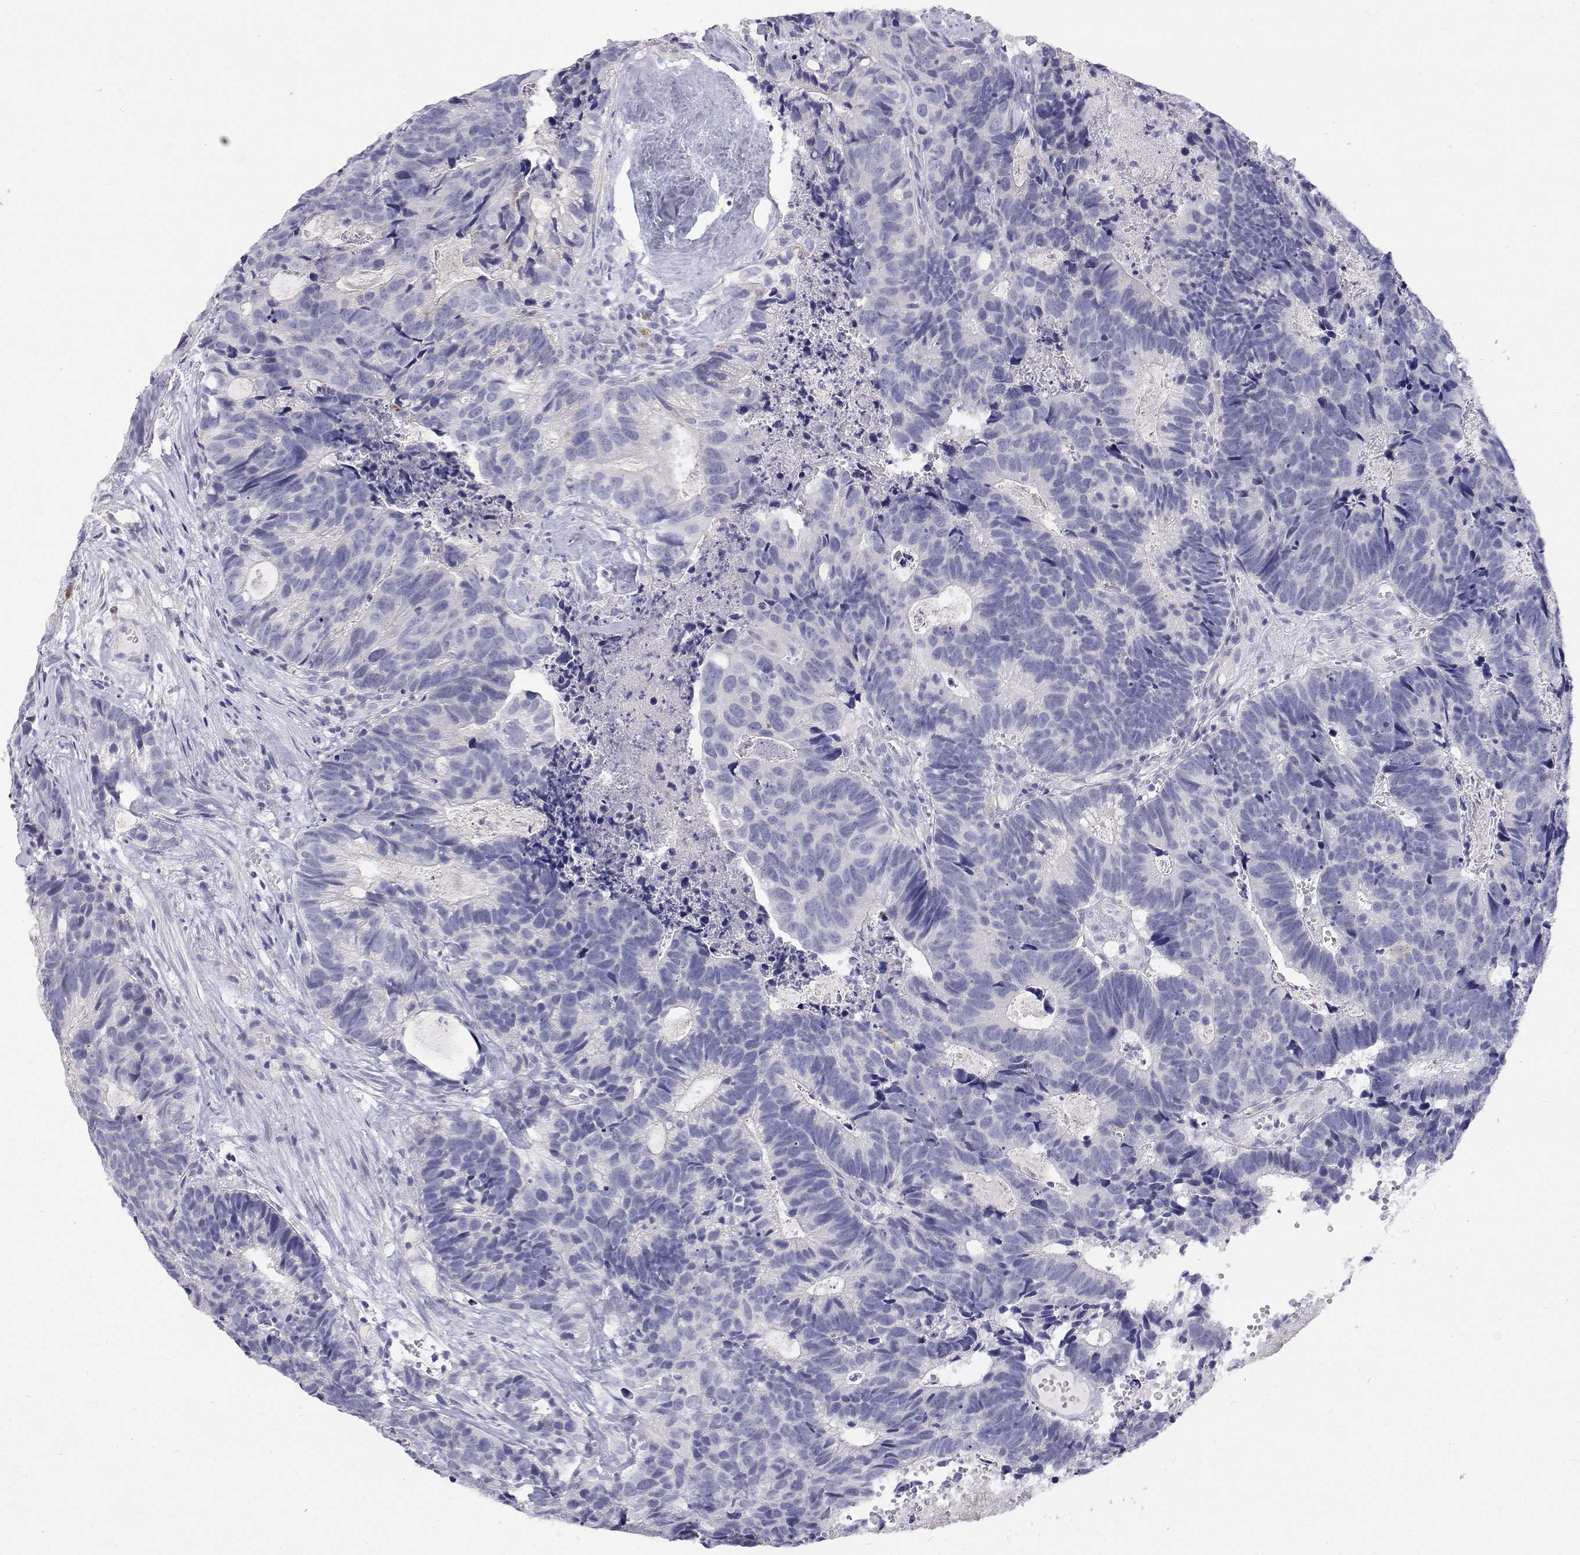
{"staining": {"intensity": "negative", "quantity": "none", "location": "none"}, "tissue": "head and neck cancer", "cell_type": "Tumor cells", "image_type": "cancer", "snomed": [{"axis": "morphology", "description": "Adenocarcinoma, NOS"}, {"axis": "topography", "description": "Head-Neck"}], "caption": "A micrograph of adenocarcinoma (head and neck) stained for a protein exhibits no brown staining in tumor cells.", "gene": "NCR2", "patient": {"sex": "male", "age": 62}}